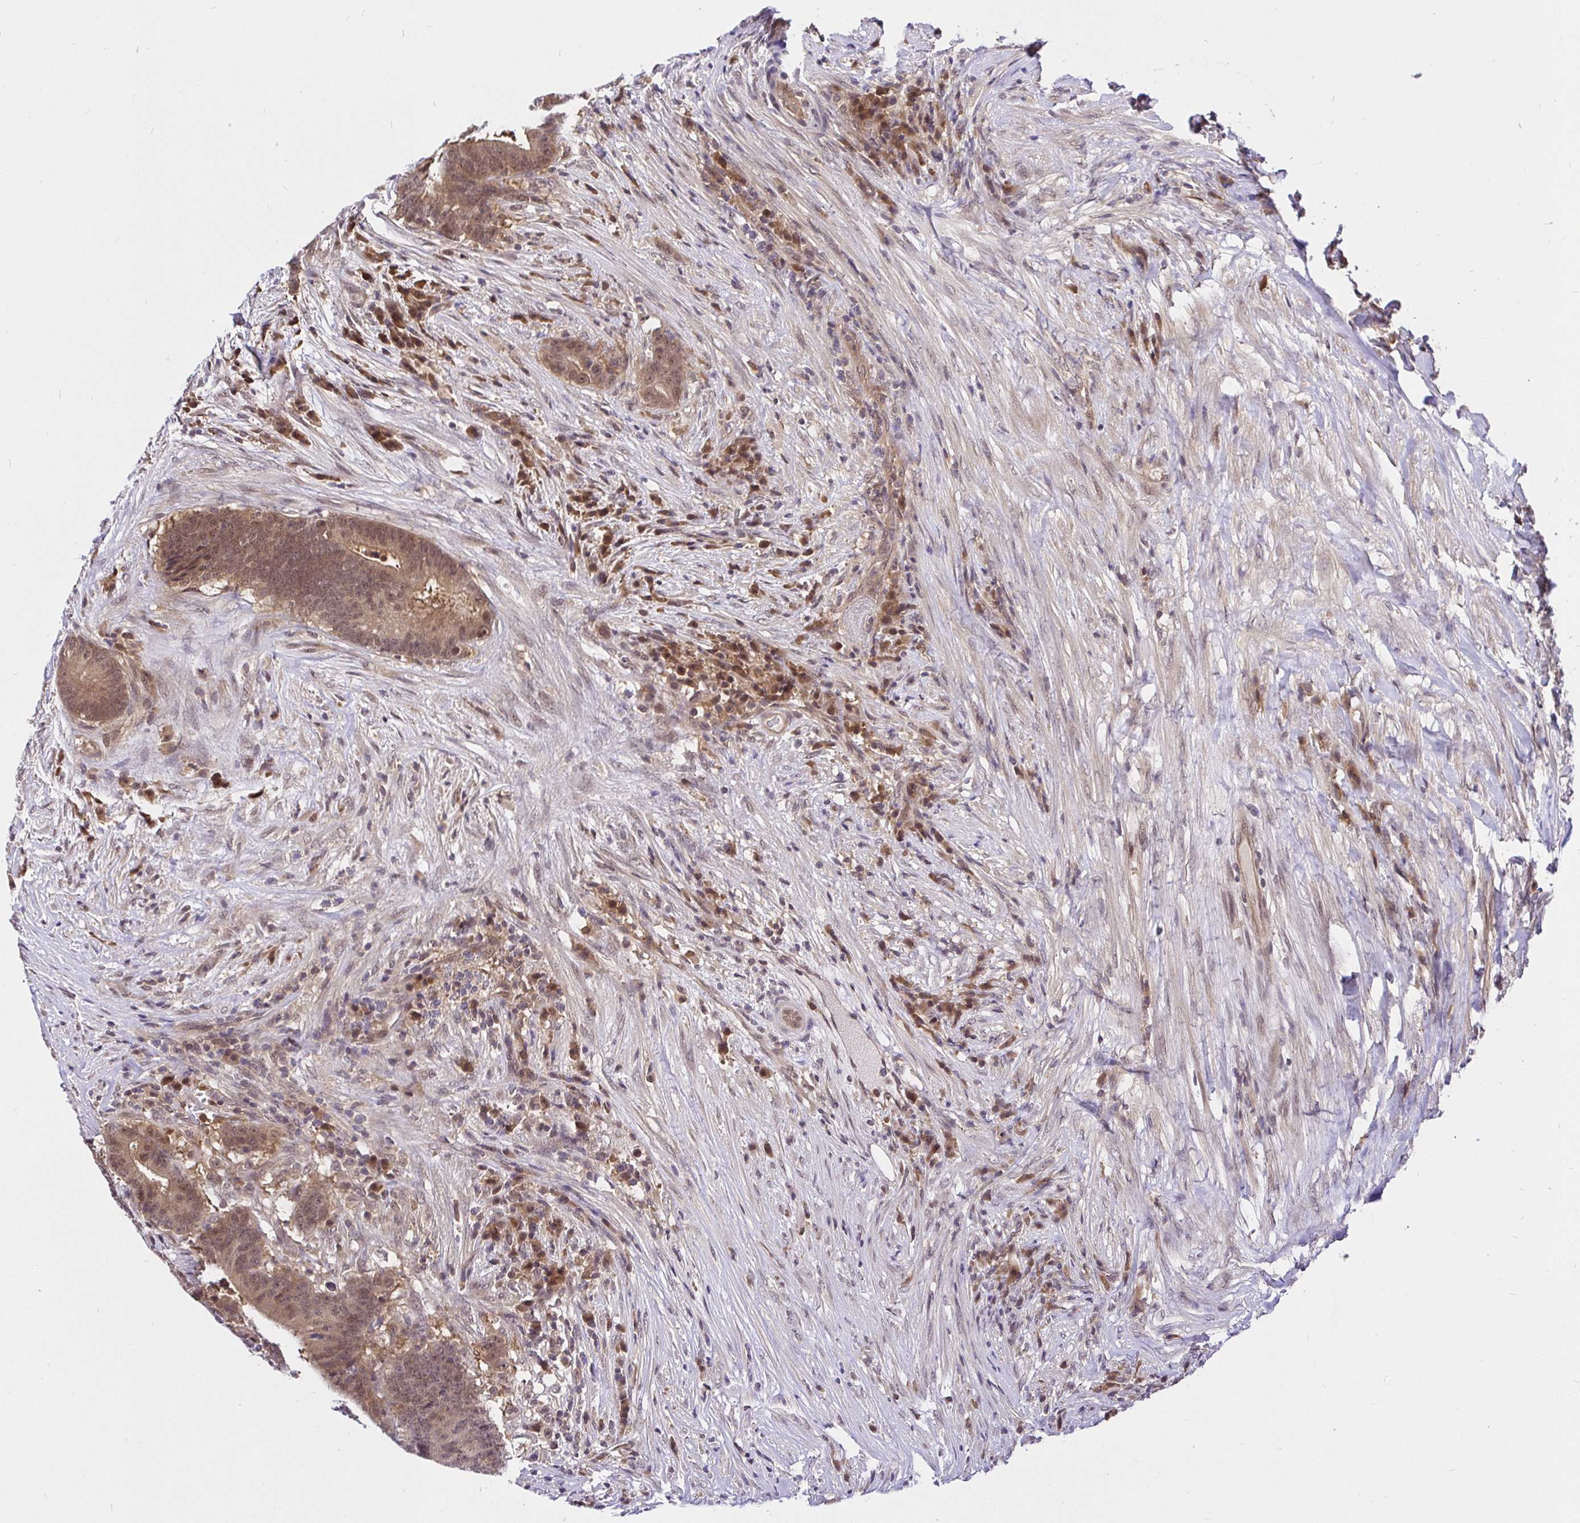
{"staining": {"intensity": "moderate", "quantity": ">75%", "location": "cytoplasmic/membranous,nuclear"}, "tissue": "colorectal cancer", "cell_type": "Tumor cells", "image_type": "cancer", "snomed": [{"axis": "morphology", "description": "Adenocarcinoma, NOS"}, {"axis": "topography", "description": "Colon"}], "caption": "Moderate cytoplasmic/membranous and nuclear protein positivity is appreciated in about >75% of tumor cells in adenocarcinoma (colorectal).", "gene": "UBE2M", "patient": {"sex": "female", "age": 43}}